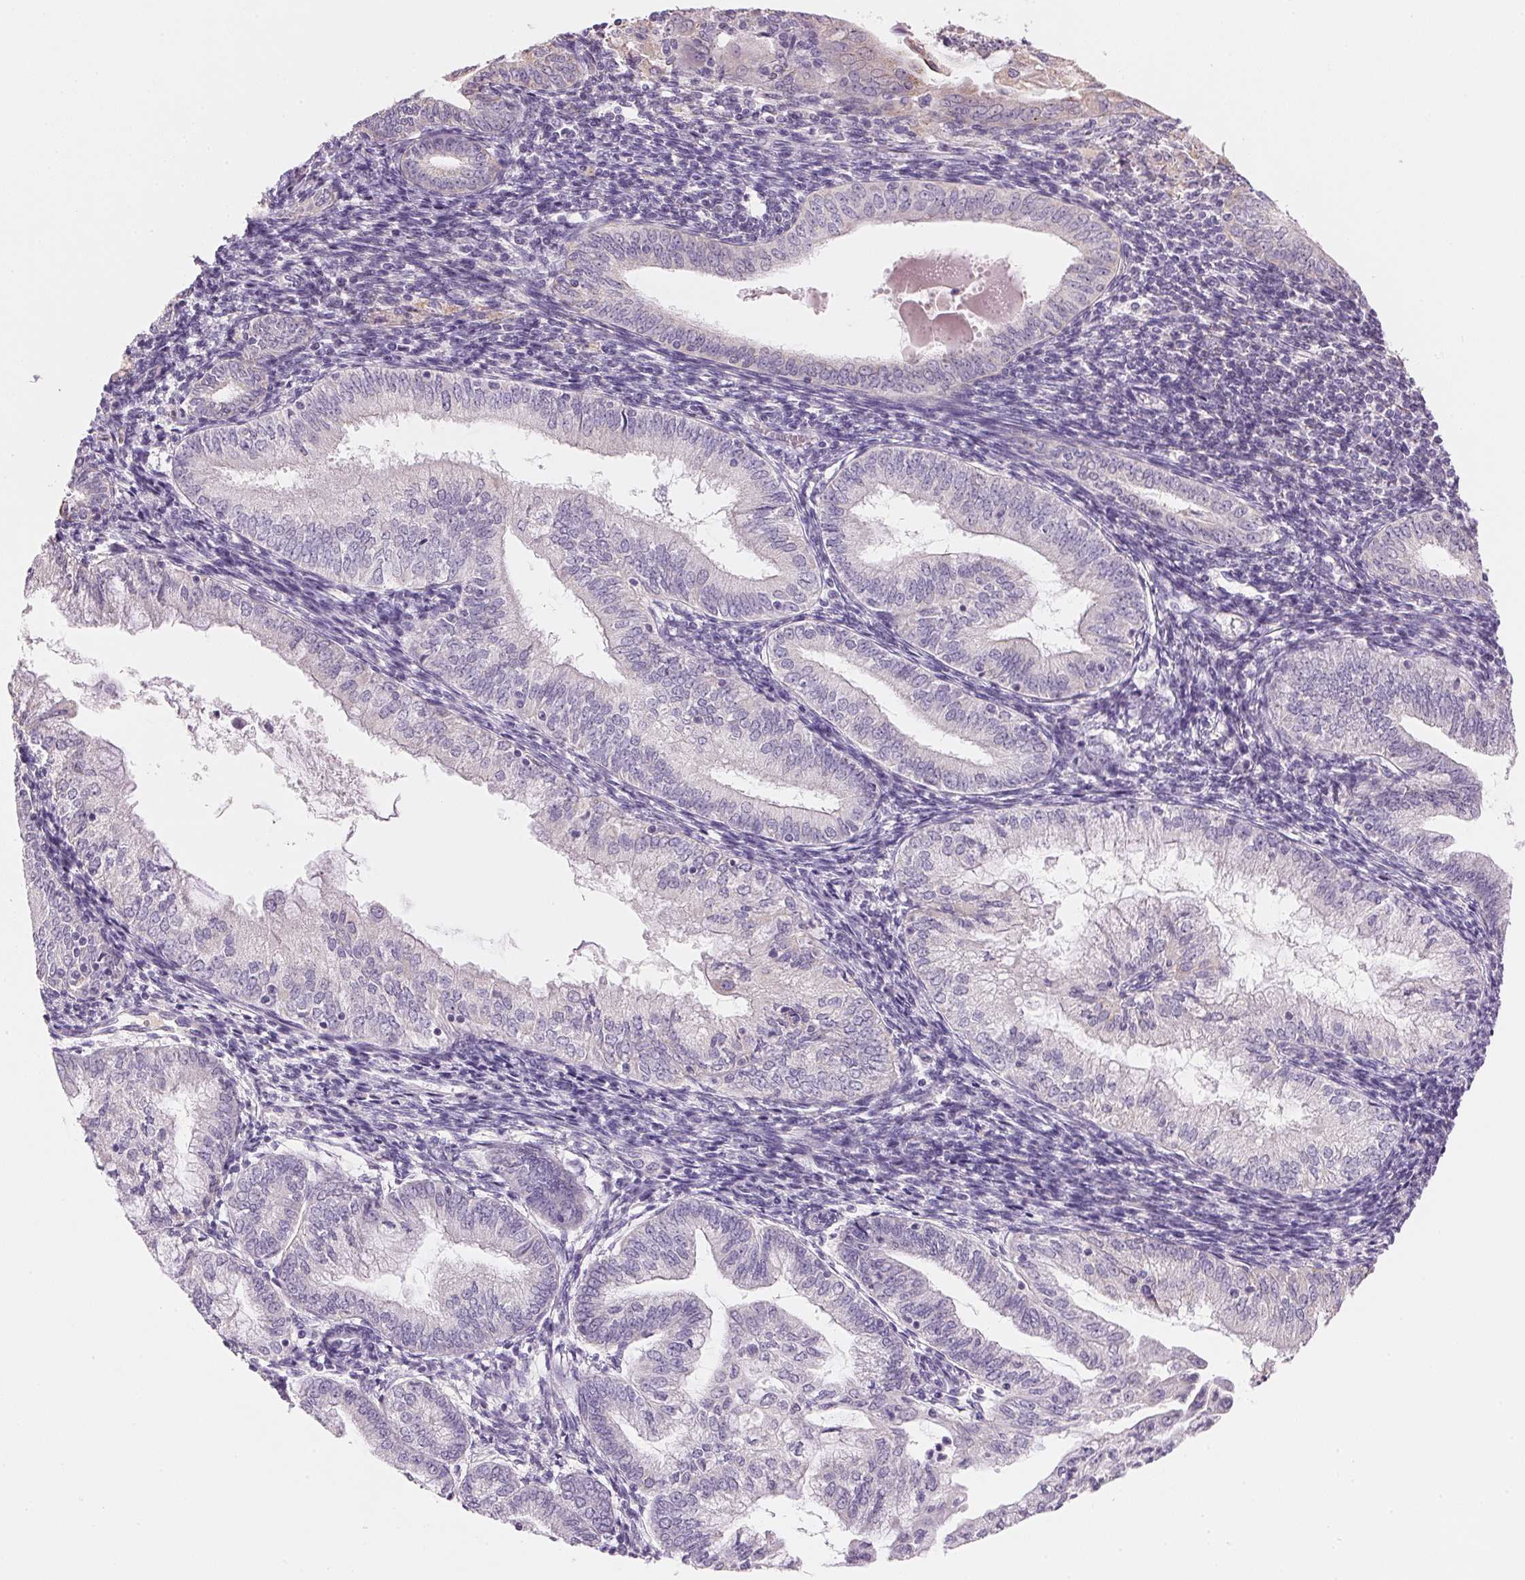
{"staining": {"intensity": "negative", "quantity": "none", "location": "none"}, "tissue": "endometrial cancer", "cell_type": "Tumor cells", "image_type": "cancer", "snomed": [{"axis": "morphology", "description": "Adenocarcinoma, NOS"}, {"axis": "topography", "description": "Endometrium"}], "caption": "DAB immunohistochemical staining of human endometrial cancer displays no significant positivity in tumor cells.", "gene": "CYP11B1", "patient": {"sex": "female", "age": 55}}